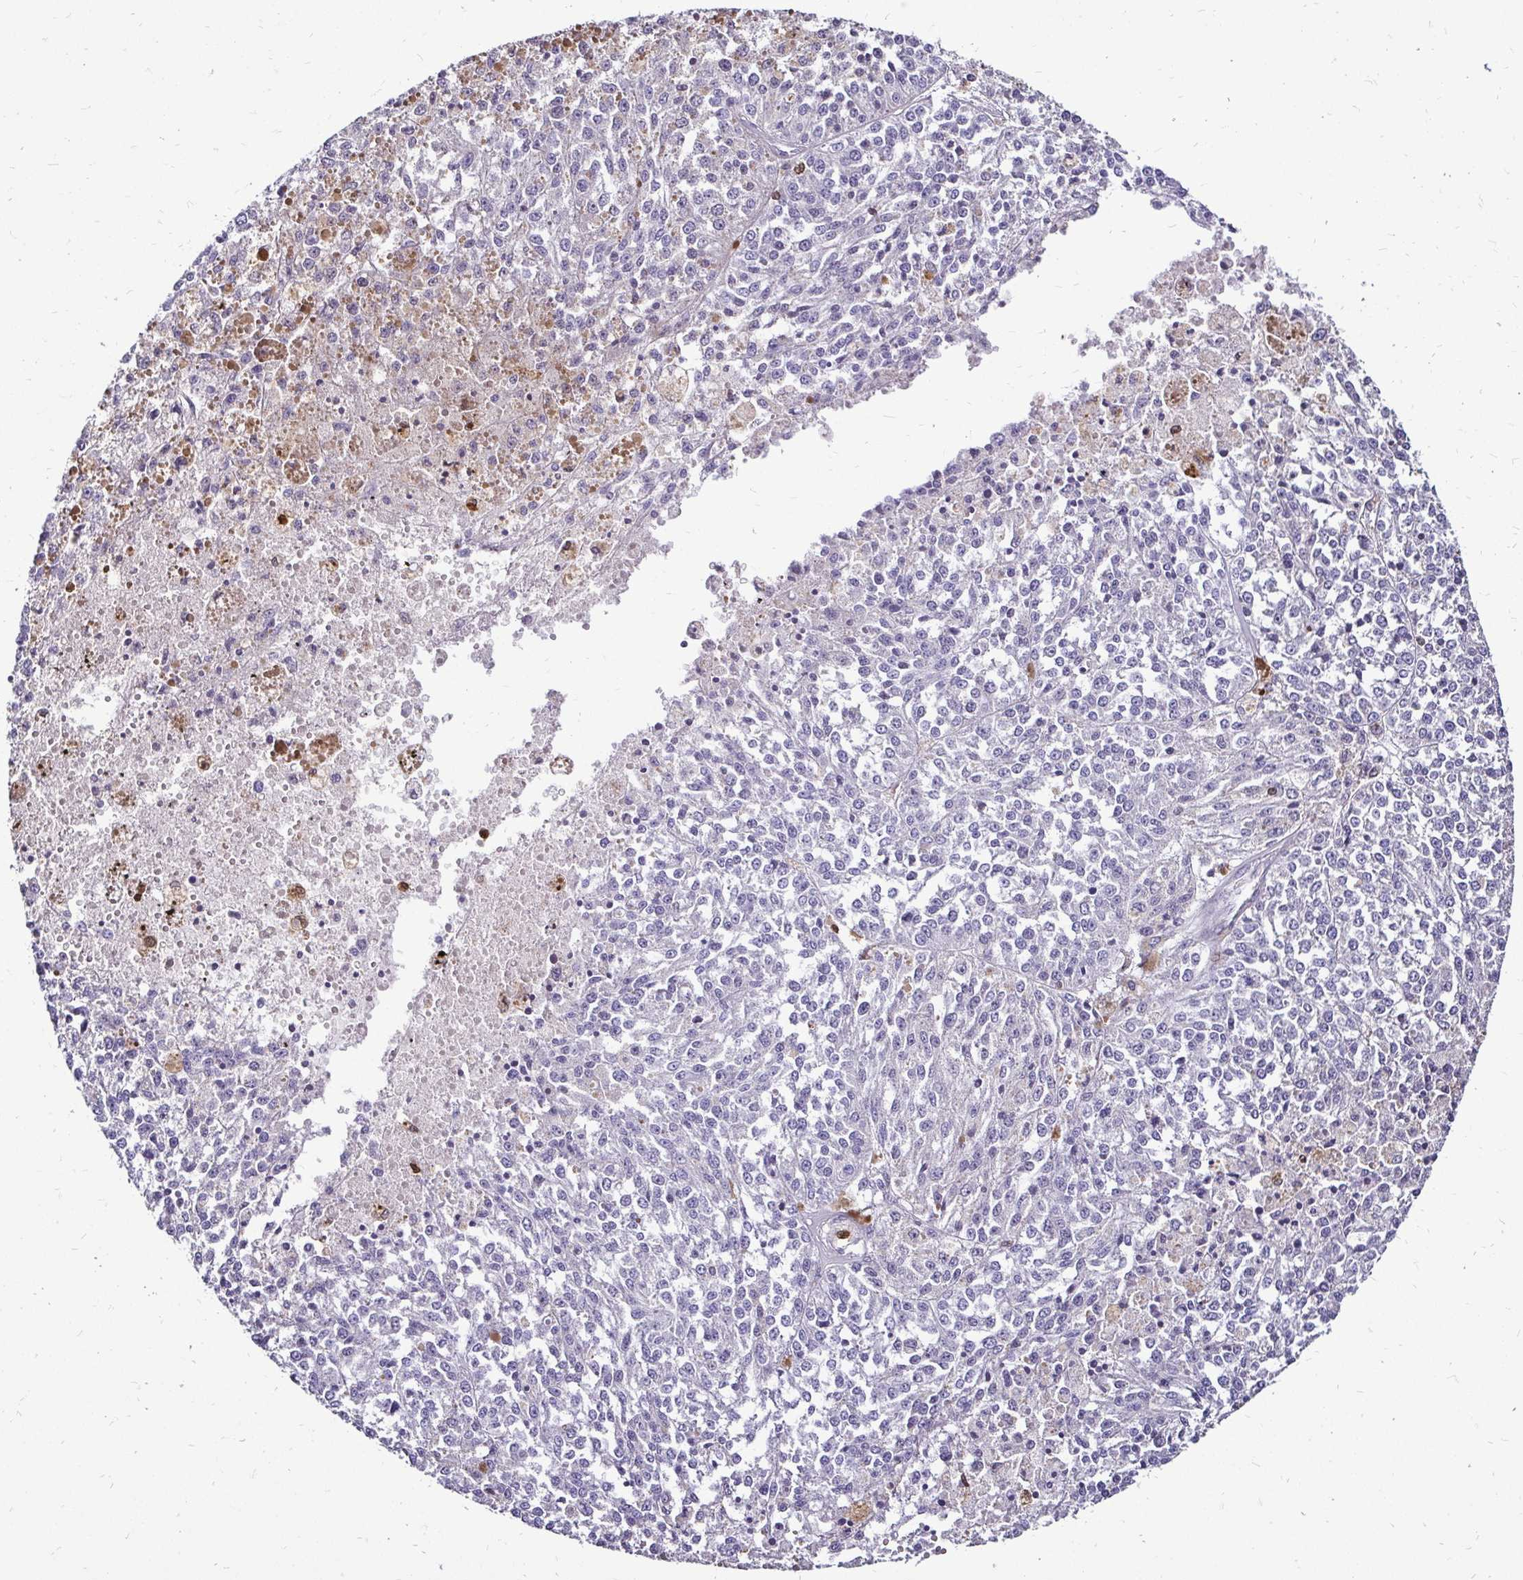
{"staining": {"intensity": "negative", "quantity": "none", "location": "none"}, "tissue": "melanoma", "cell_type": "Tumor cells", "image_type": "cancer", "snomed": [{"axis": "morphology", "description": "Malignant melanoma, Metastatic site"}, {"axis": "topography", "description": "Lymph node"}], "caption": "Micrograph shows no significant protein expression in tumor cells of malignant melanoma (metastatic site).", "gene": "ZFP1", "patient": {"sex": "female", "age": 64}}